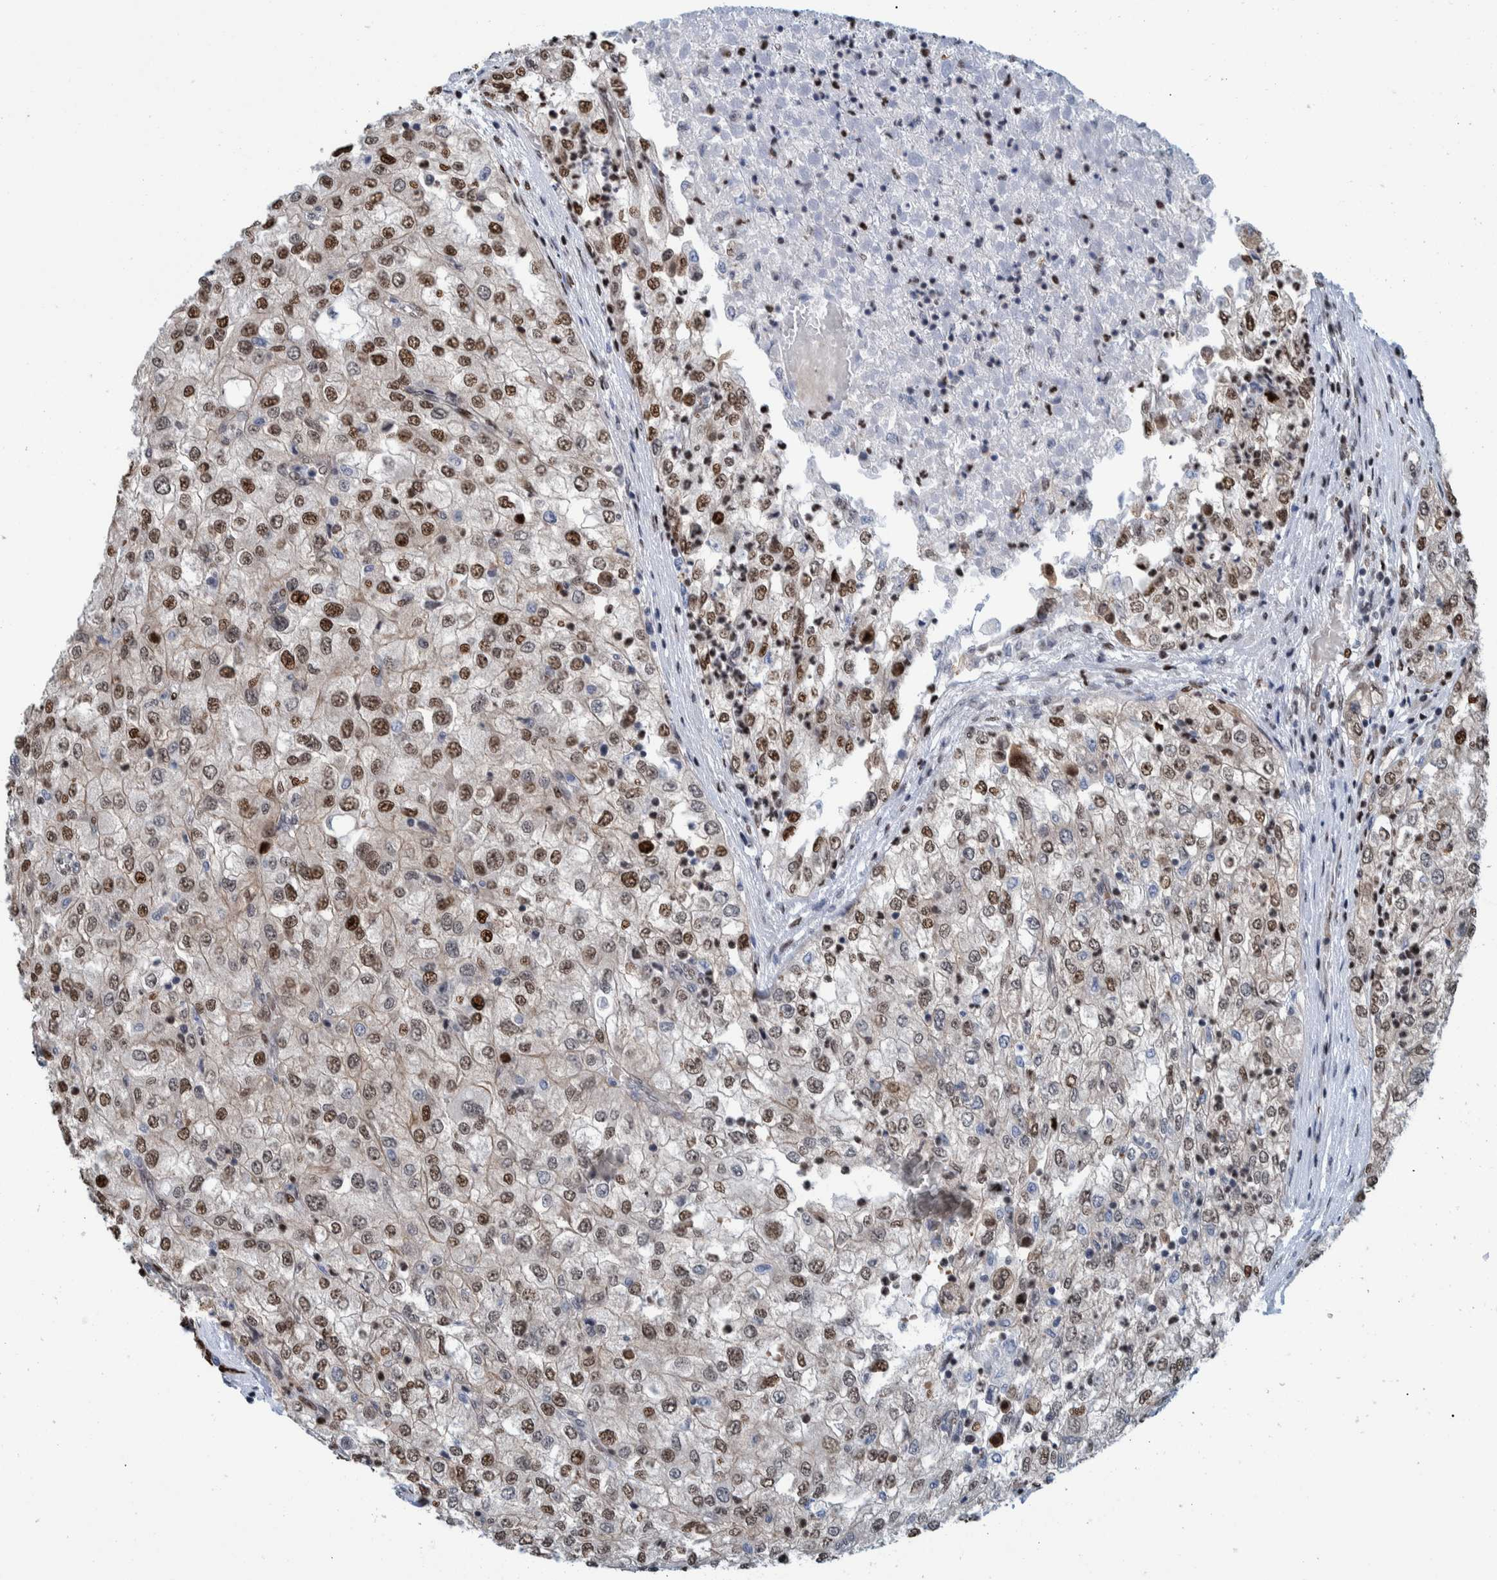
{"staining": {"intensity": "strong", "quantity": ">75%", "location": "nuclear"}, "tissue": "renal cancer", "cell_type": "Tumor cells", "image_type": "cancer", "snomed": [{"axis": "morphology", "description": "Adenocarcinoma, NOS"}, {"axis": "topography", "description": "Kidney"}], "caption": "Human renal cancer stained for a protein (brown) shows strong nuclear positive staining in approximately >75% of tumor cells.", "gene": "HEATR9", "patient": {"sex": "female", "age": 54}}